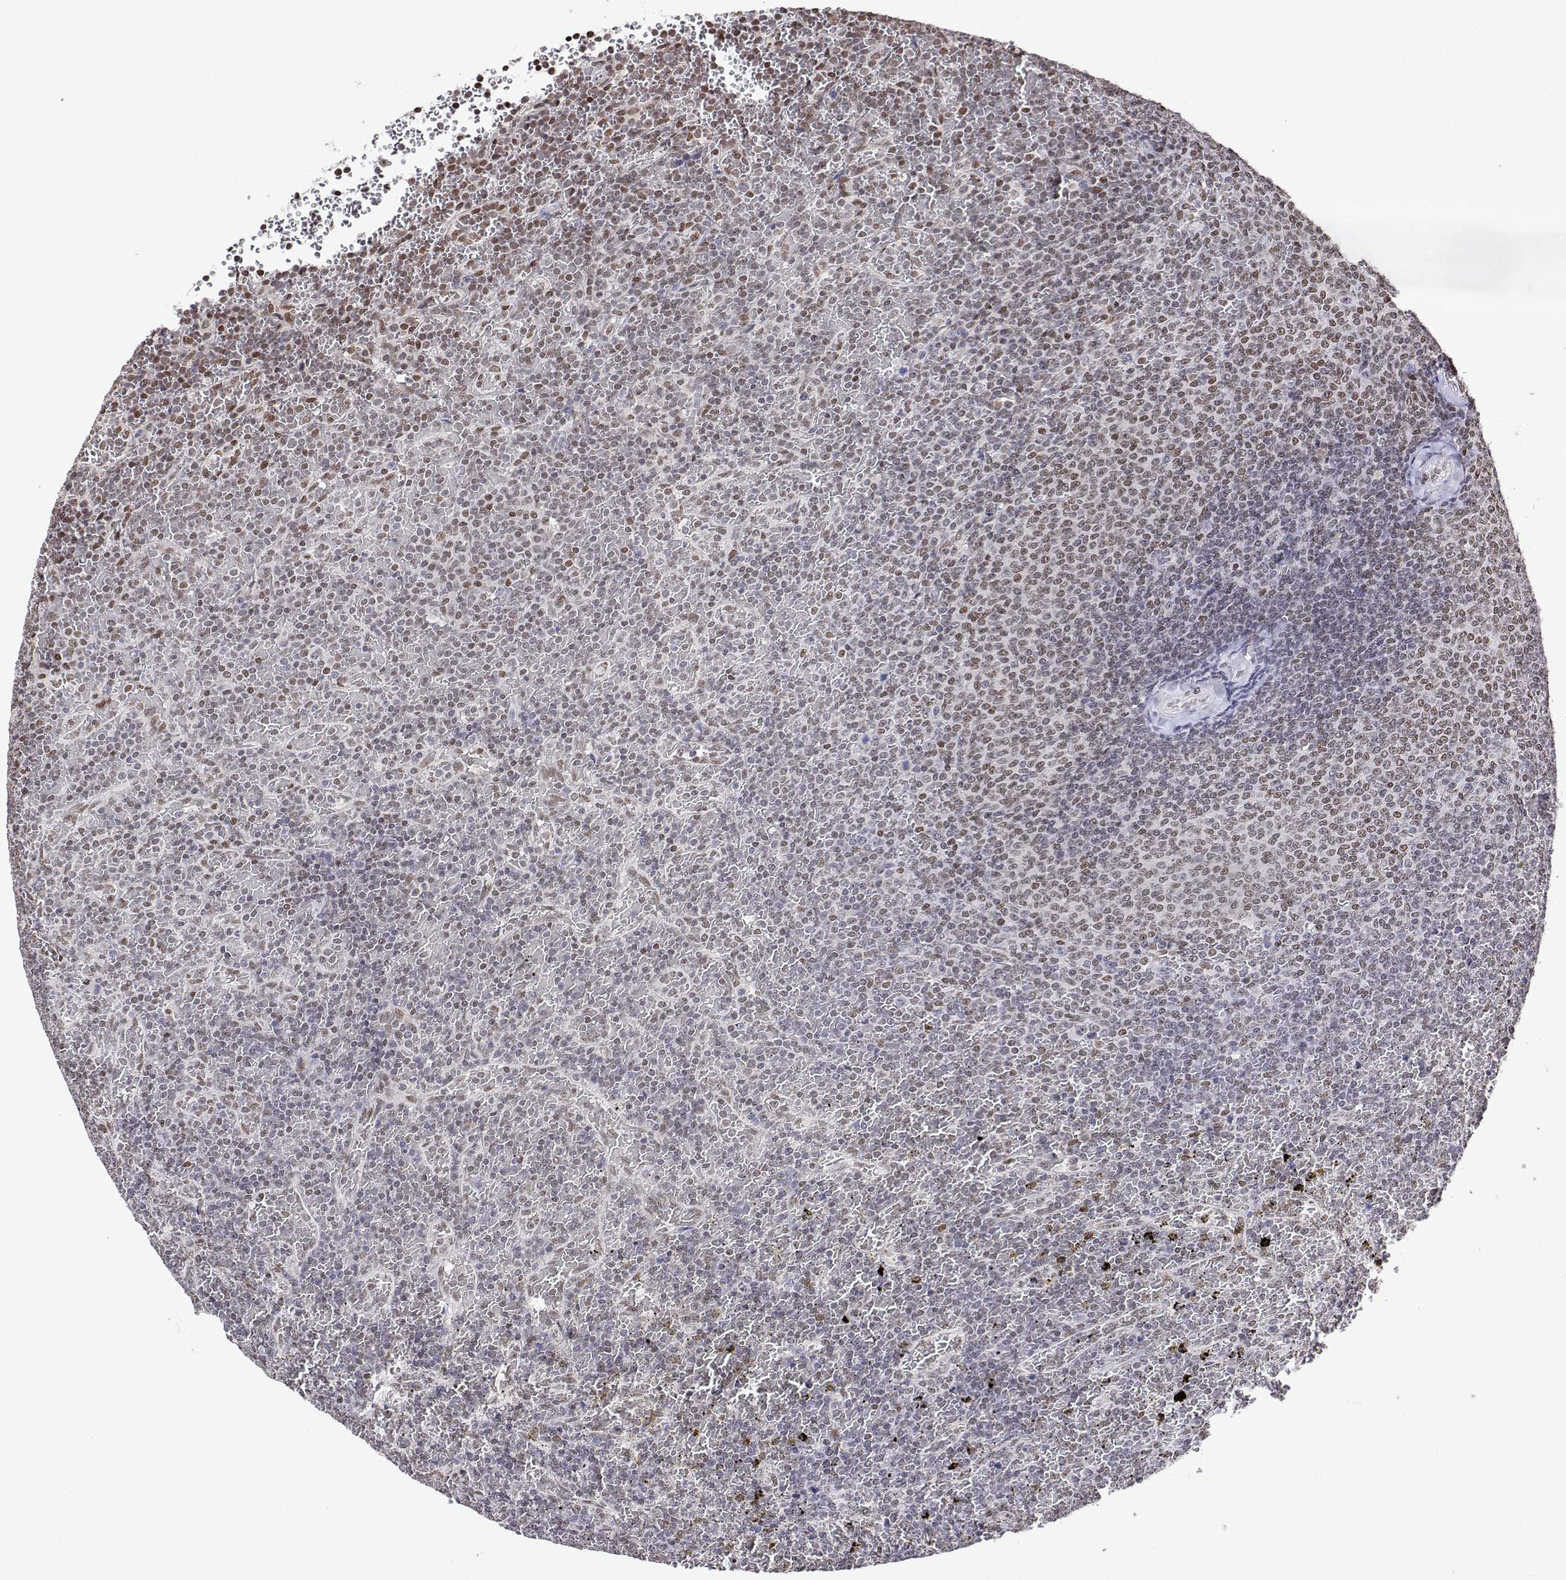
{"staining": {"intensity": "moderate", "quantity": "<25%", "location": "nuclear"}, "tissue": "lymphoma", "cell_type": "Tumor cells", "image_type": "cancer", "snomed": [{"axis": "morphology", "description": "Malignant lymphoma, non-Hodgkin's type, Low grade"}, {"axis": "topography", "description": "Spleen"}], "caption": "A high-resolution micrograph shows IHC staining of lymphoma, which exhibits moderate nuclear positivity in about <25% of tumor cells.", "gene": "XPC", "patient": {"sex": "female", "age": 77}}